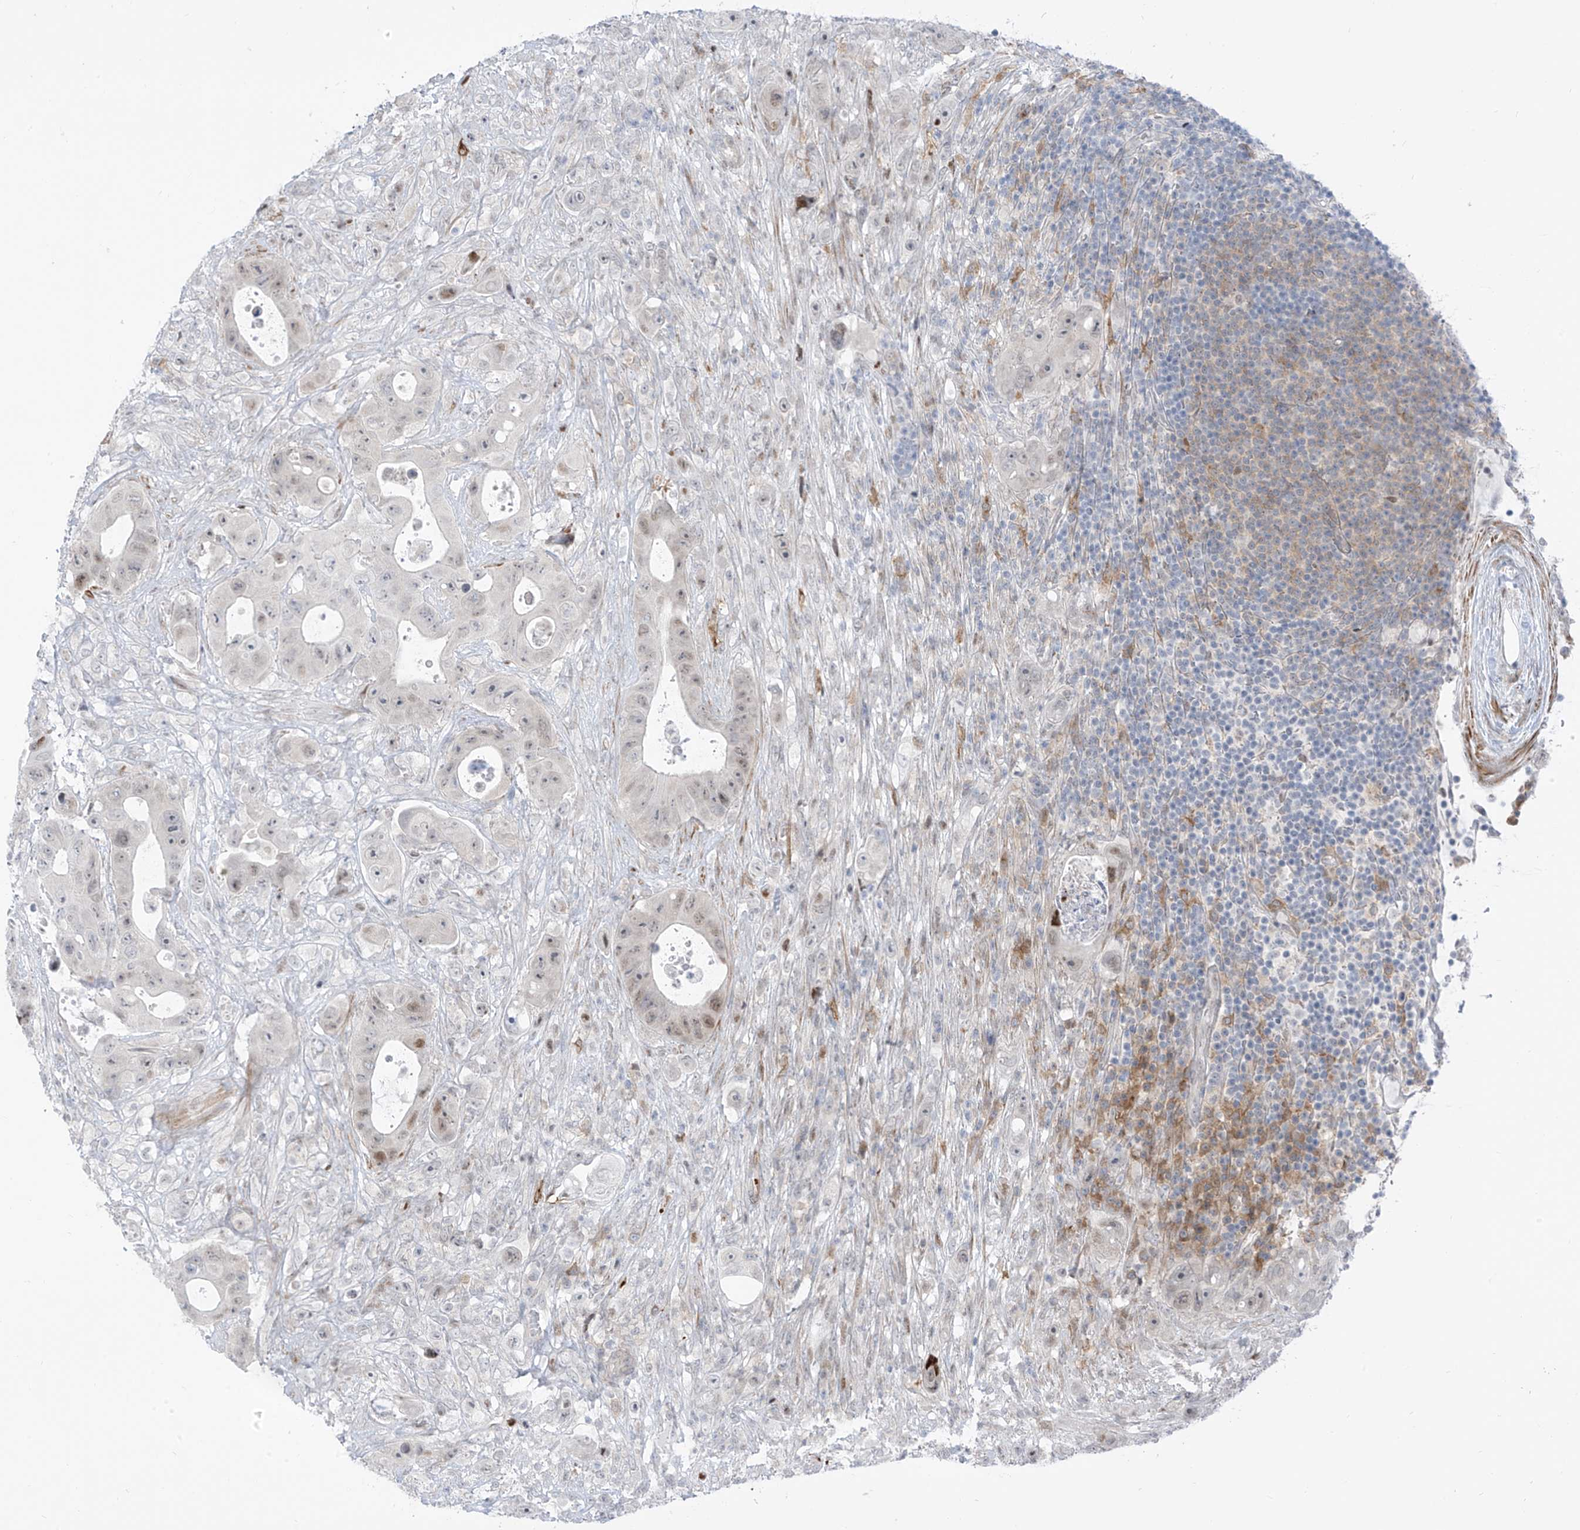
{"staining": {"intensity": "moderate", "quantity": "<25%", "location": "nuclear"}, "tissue": "colorectal cancer", "cell_type": "Tumor cells", "image_type": "cancer", "snomed": [{"axis": "morphology", "description": "Adenocarcinoma, NOS"}, {"axis": "topography", "description": "Colon"}], "caption": "Immunohistochemical staining of colorectal cancer (adenocarcinoma) reveals low levels of moderate nuclear expression in approximately <25% of tumor cells.", "gene": "LIN9", "patient": {"sex": "female", "age": 46}}